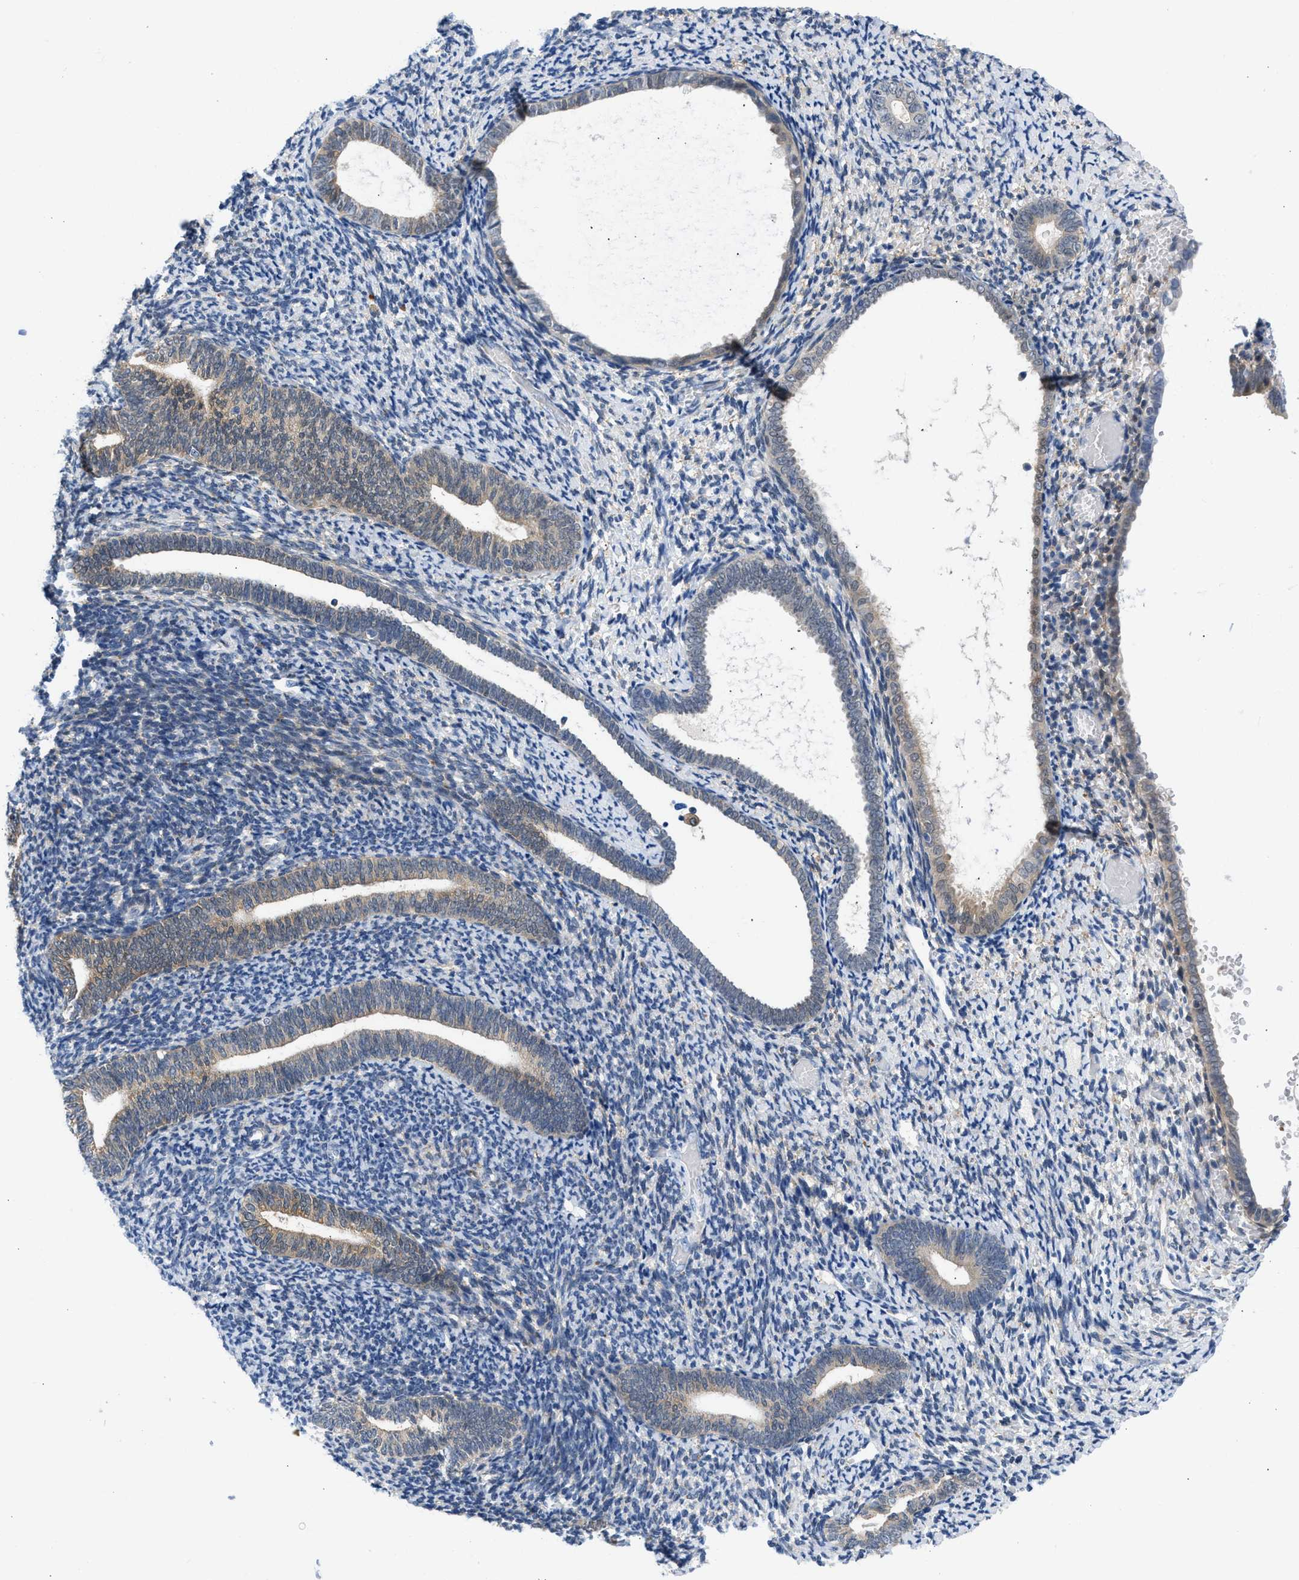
{"staining": {"intensity": "negative", "quantity": "none", "location": "none"}, "tissue": "endometrium", "cell_type": "Cells in endometrial stroma", "image_type": "normal", "snomed": [{"axis": "morphology", "description": "Normal tissue, NOS"}, {"axis": "topography", "description": "Endometrium"}], "caption": "There is no significant expression in cells in endometrial stroma of endometrium. (DAB IHC, high magnification).", "gene": "CBR1", "patient": {"sex": "female", "age": 66}}